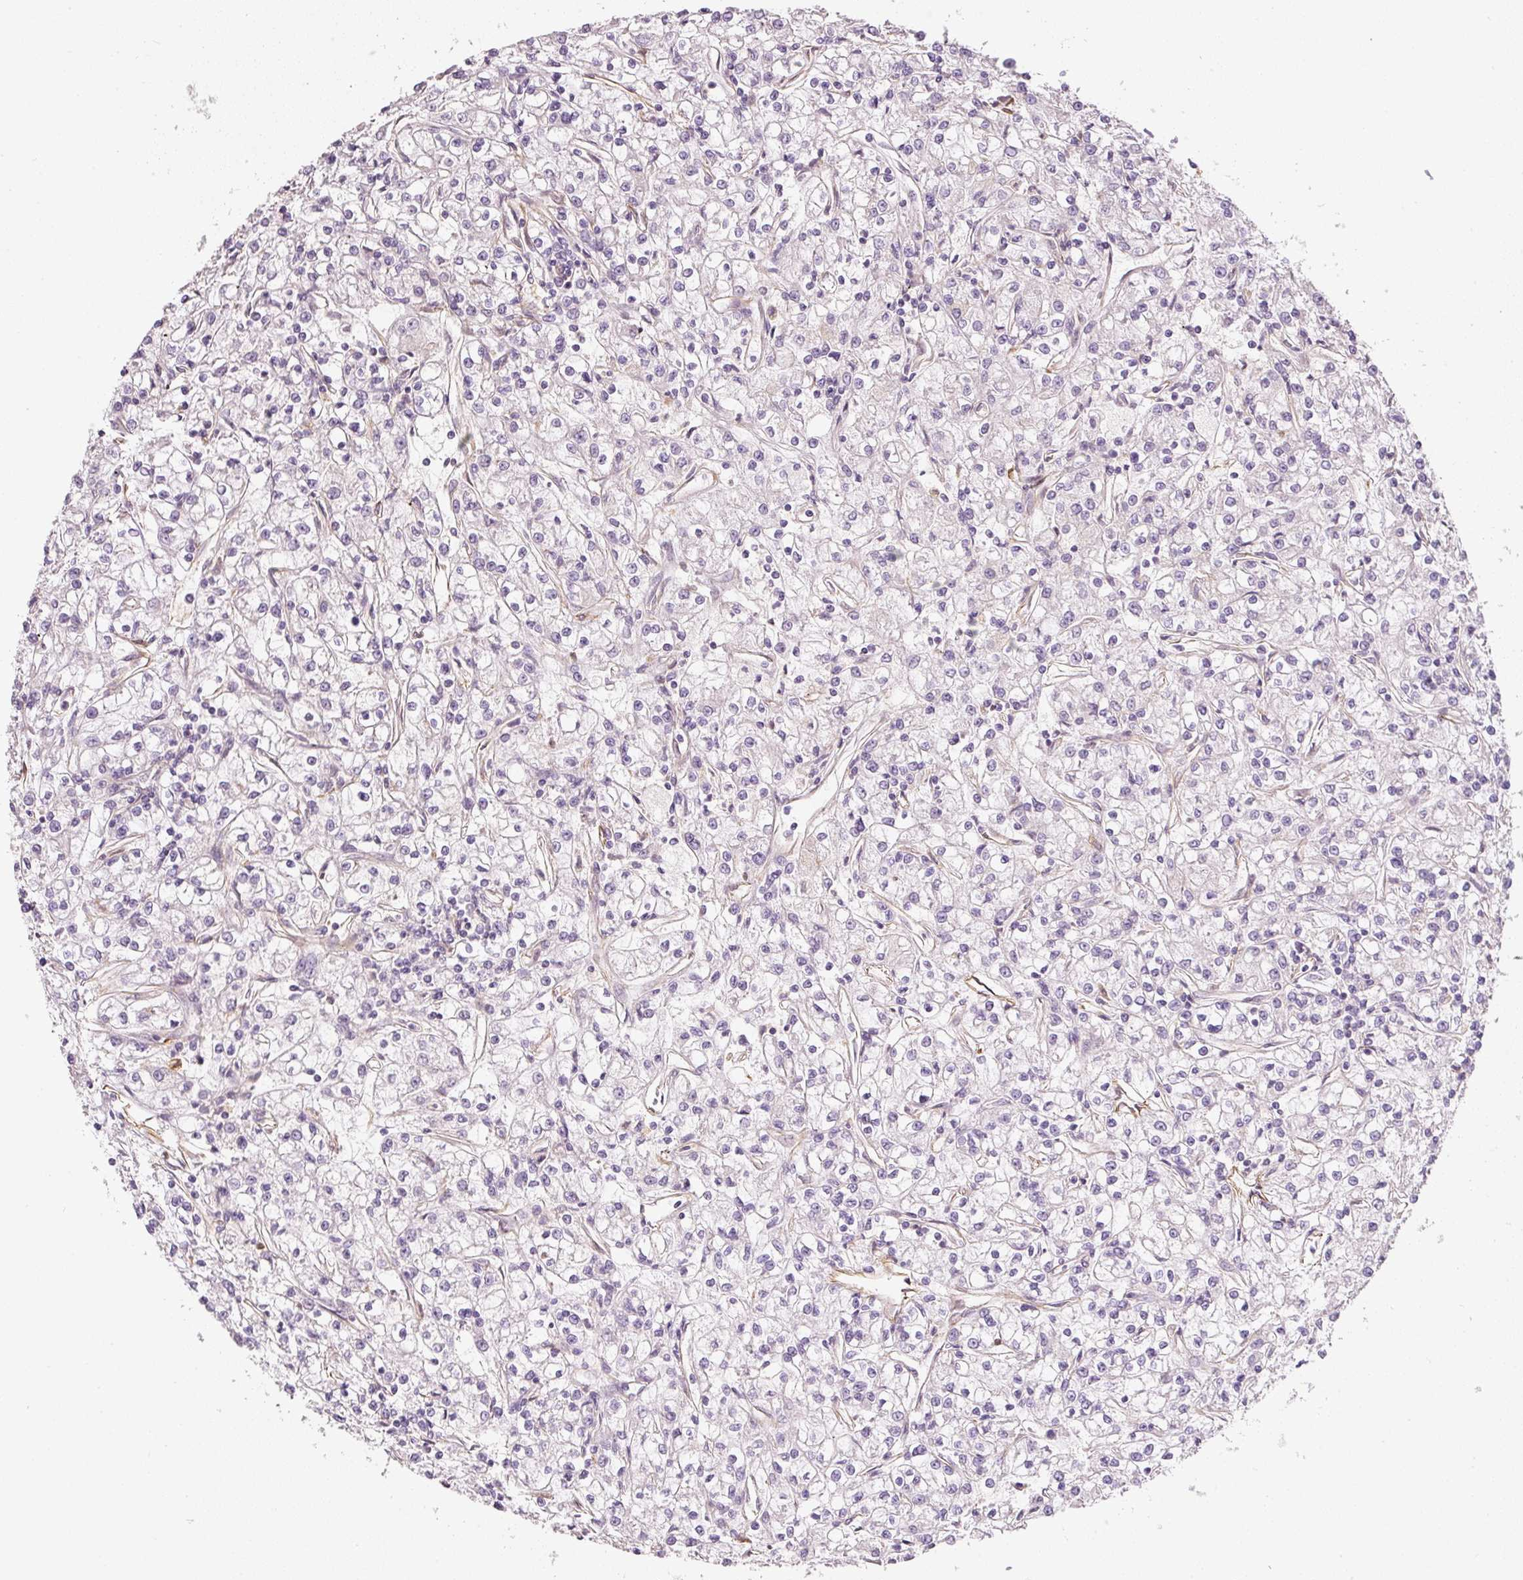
{"staining": {"intensity": "negative", "quantity": "none", "location": "none"}, "tissue": "renal cancer", "cell_type": "Tumor cells", "image_type": "cancer", "snomed": [{"axis": "morphology", "description": "Adenocarcinoma, NOS"}, {"axis": "topography", "description": "Kidney"}], "caption": "There is no significant expression in tumor cells of renal cancer (adenocarcinoma).", "gene": "OSR2", "patient": {"sex": "female", "age": 59}}